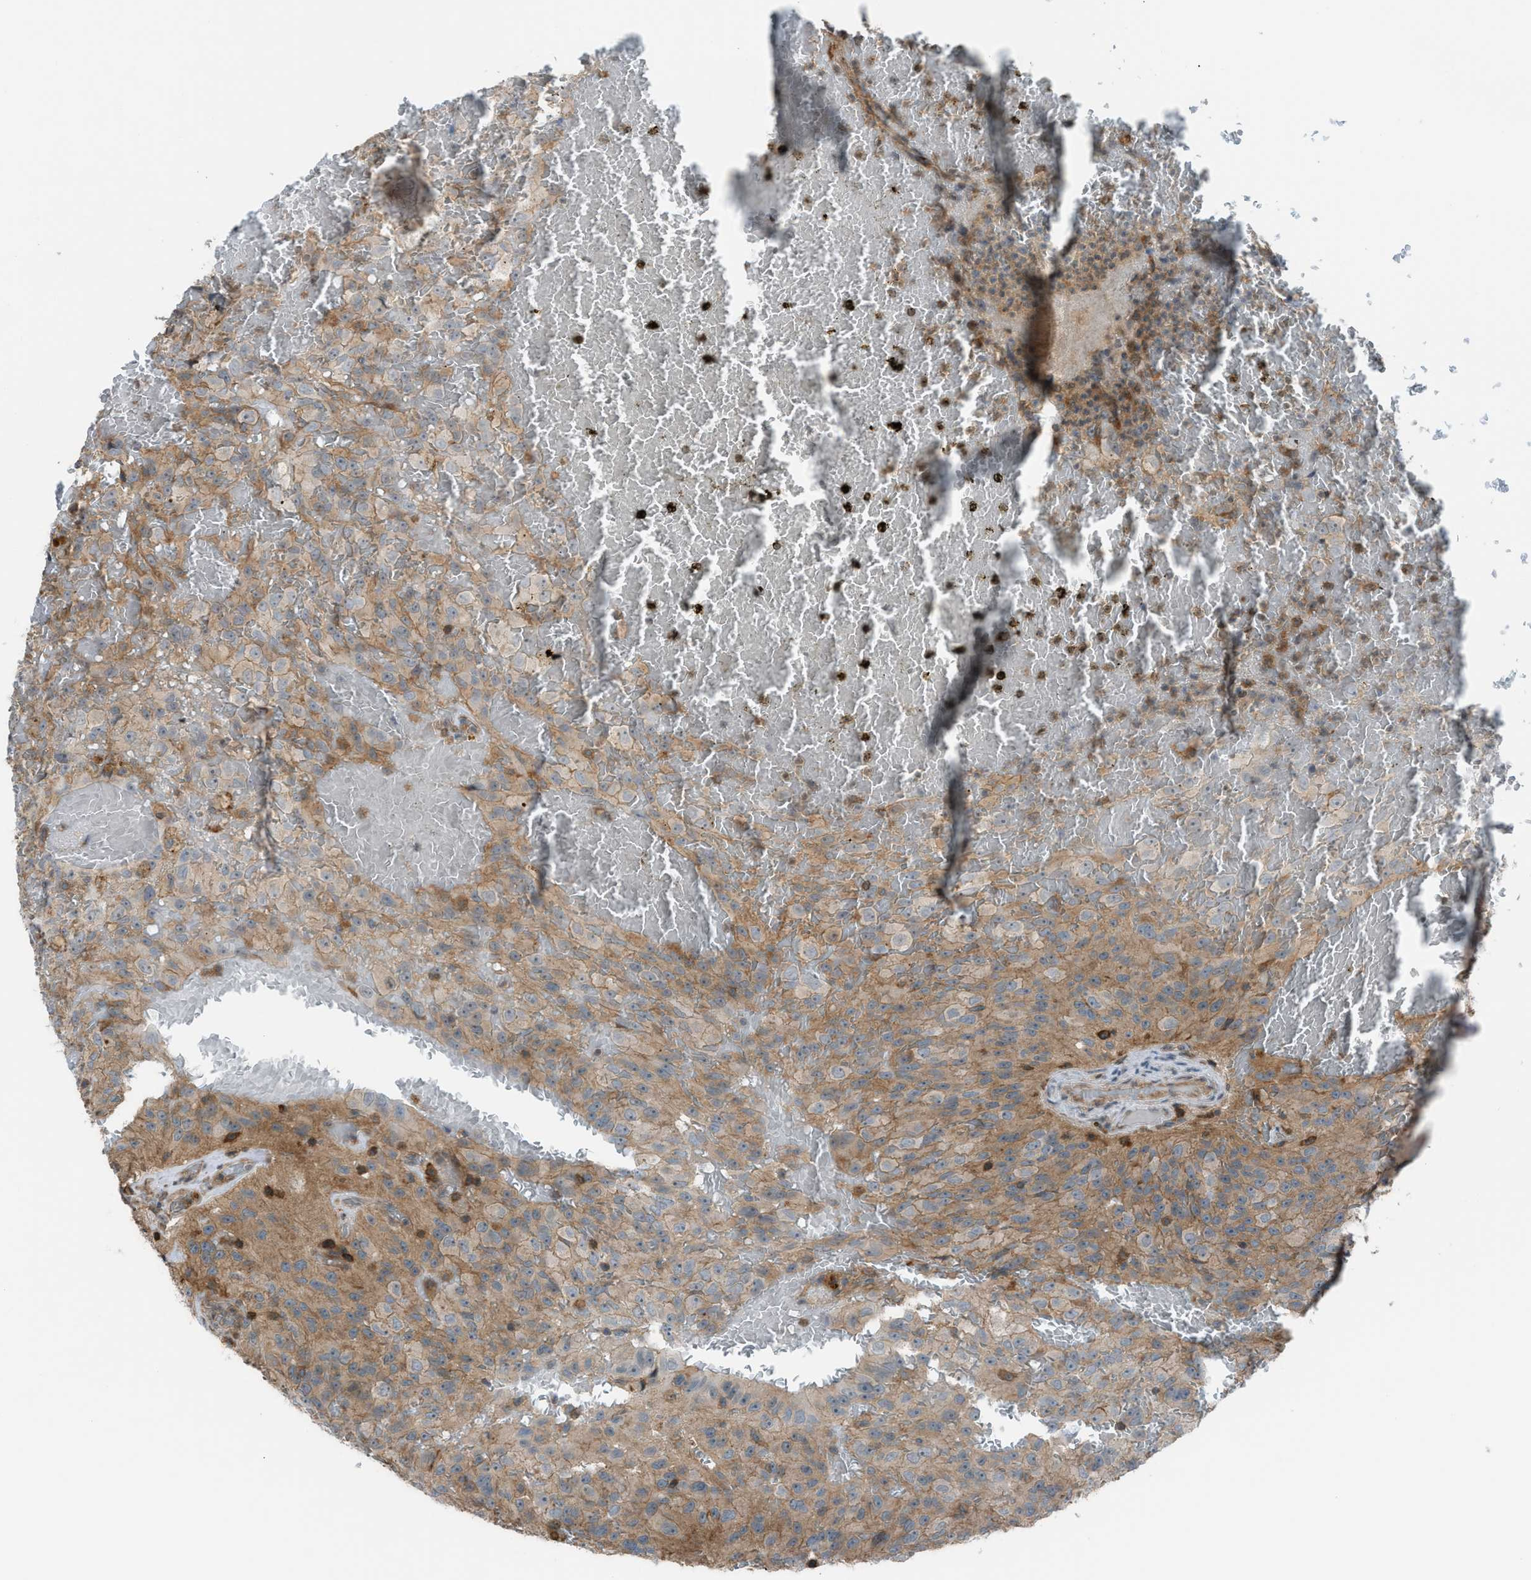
{"staining": {"intensity": "moderate", "quantity": "<25%", "location": "cytoplasmic/membranous"}, "tissue": "glioma", "cell_type": "Tumor cells", "image_type": "cancer", "snomed": [{"axis": "morphology", "description": "Glioma, malignant, High grade"}, {"axis": "topography", "description": "Brain"}], "caption": "Human glioma stained for a protein (brown) displays moderate cytoplasmic/membranous positive staining in approximately <25% of tumor cells.", "gene": "DYRK1A", "patient": {"sex": "male", "age": 32}}